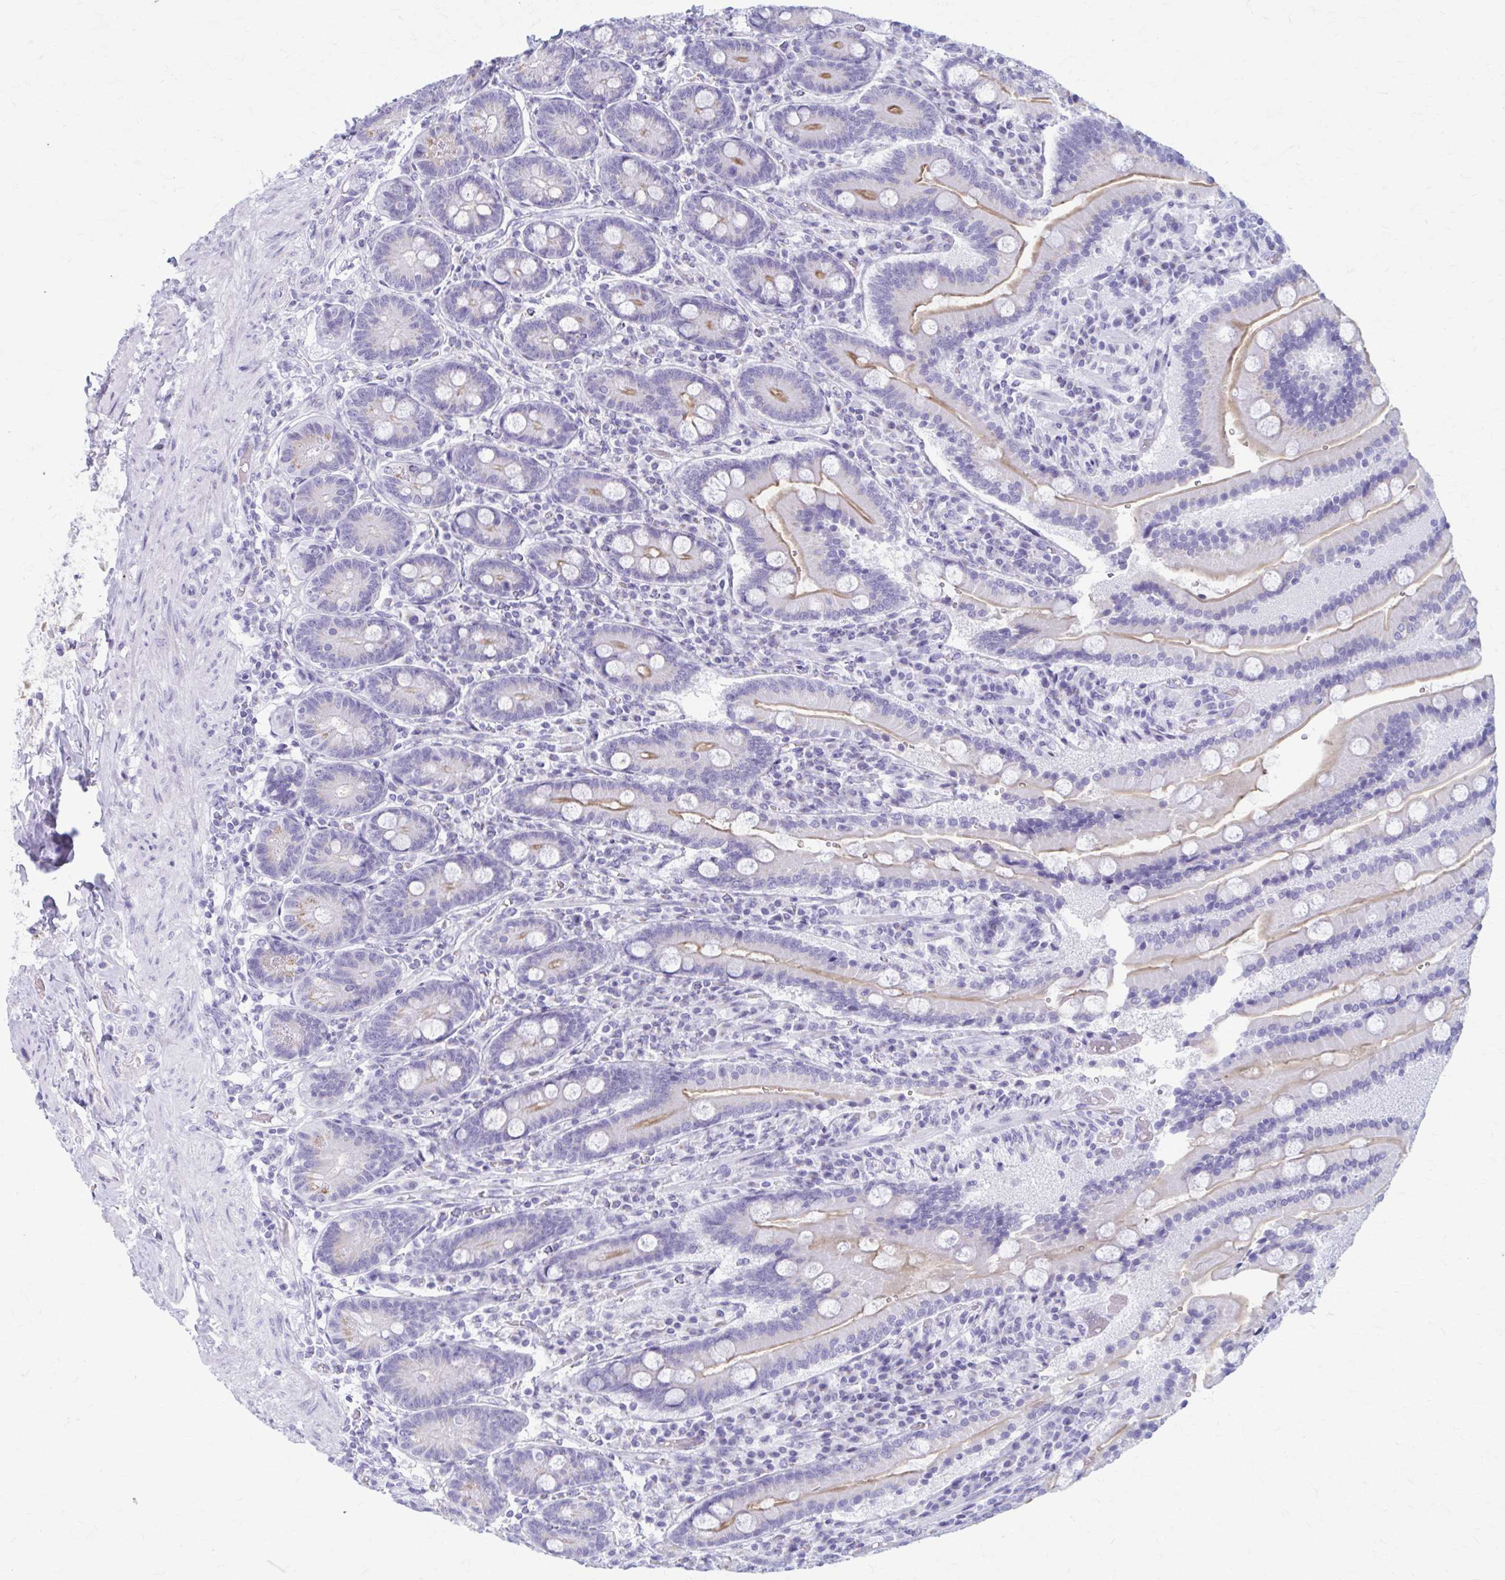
{"staining": {"intensity": "weak", "quantity": "25%-75%", "location": "cytoplasmic/membranous"}, "tissue": "duodenum", "cell_type": "Glandular cells", "image_type": "normal", "snomed": [{"axis": "morphology", "description": "Normal tissue, NOS"}, {"axis": "topography", "description": "Duodenum"}], "caption": "Protein staining demonstrates weak cytoplasmic/membranous expression in about 25%-75% of glandular cells in benign duodenum.", "gene": "KCNE2", "patient": {"sex": "female", "age": 62}}